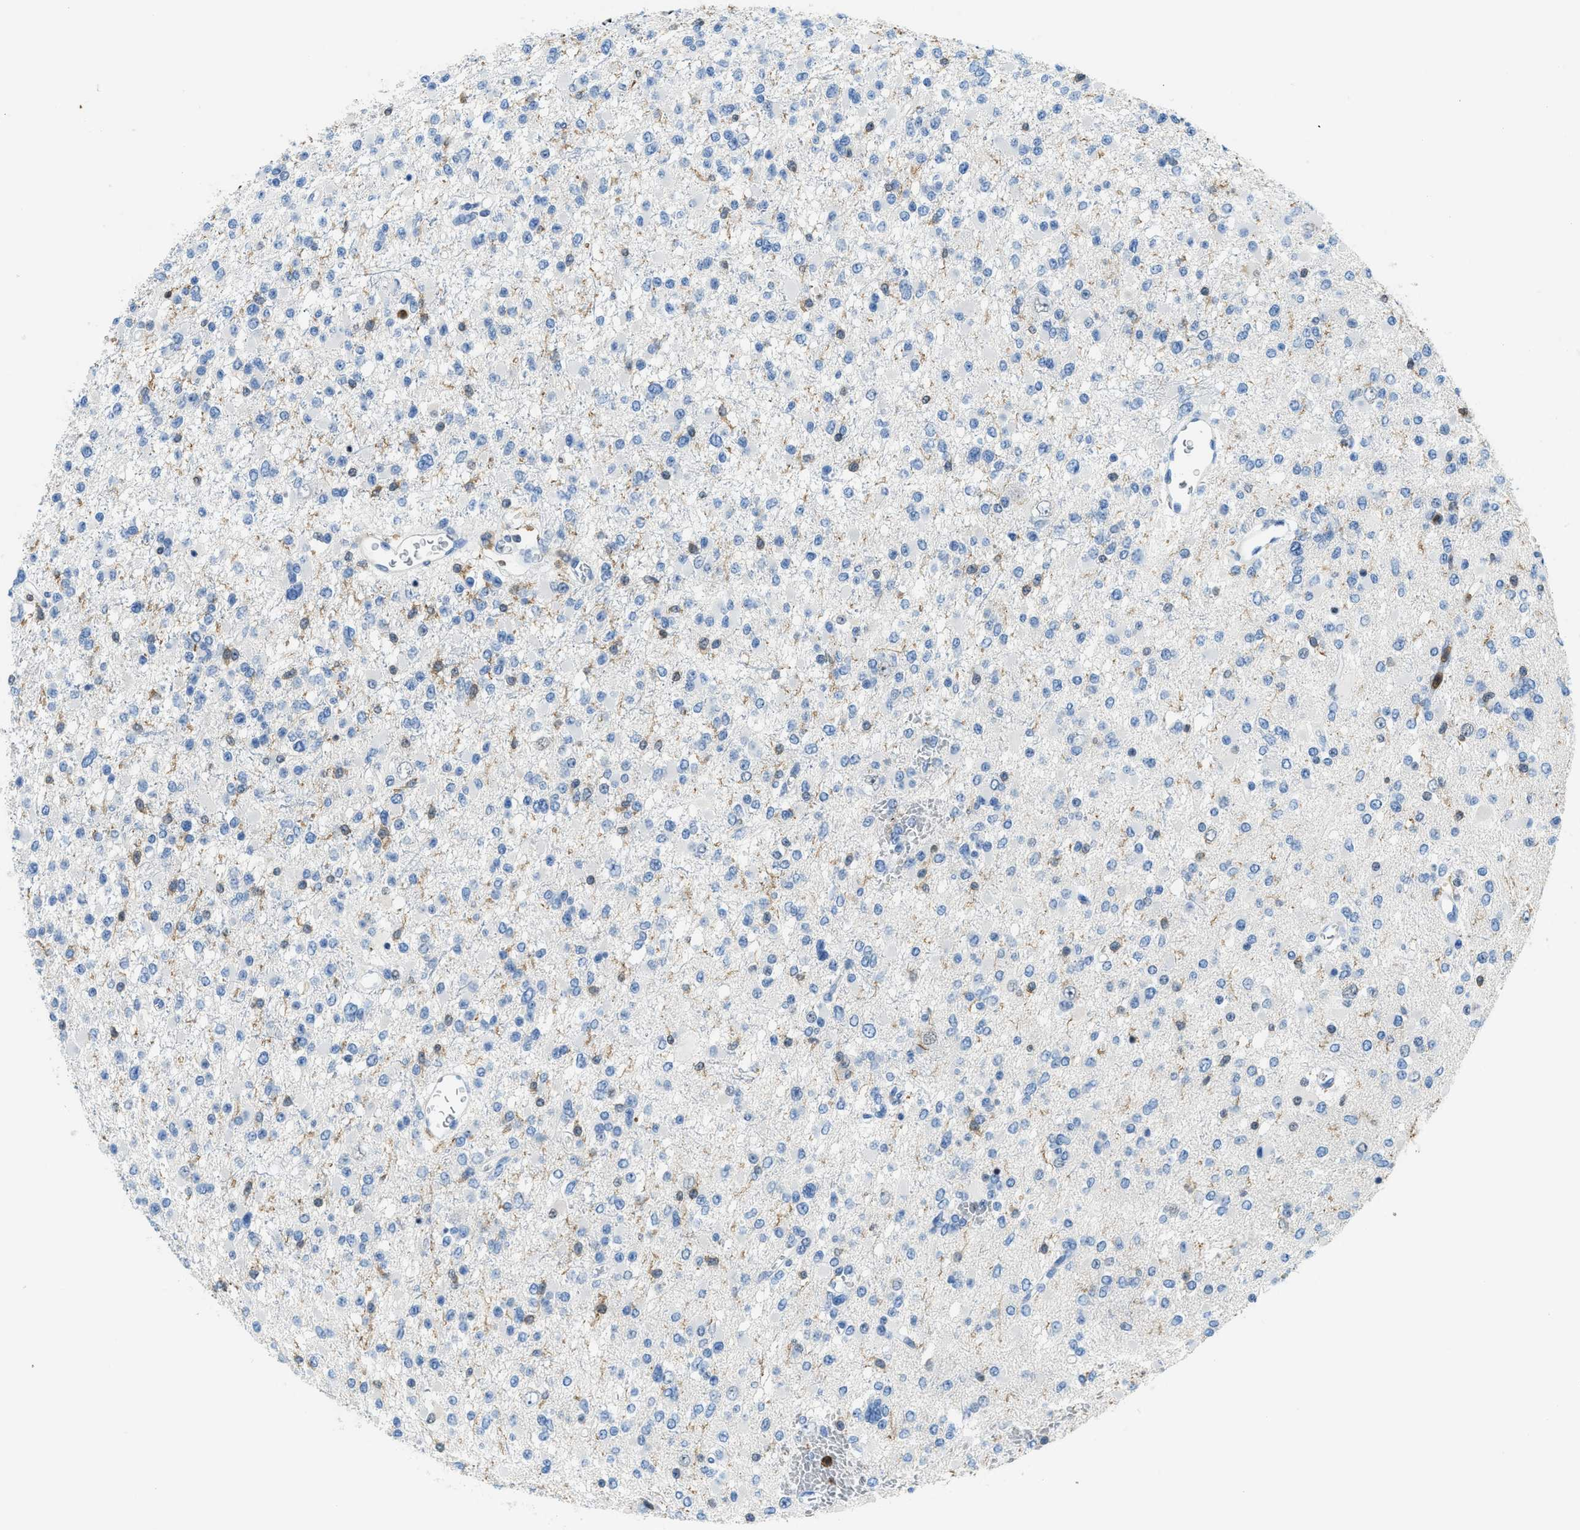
{"staining": {"intensity": "weak", "quantity": "<25%", "location": "cytoplasmic/membranous,nuclear"}, "tissue": "glioma", "cell_type": "Tumor cells", "image_type": "cancer", "snomed": [{"axis": "morphology", "description": "Glioma, malignant, Low grade"}, {"axis": "topography", "description": "Brain"}], "caption": "IHC of malignant low-grade glioma exhibits no positivity in tumor cells.", "gene": "FAM151A", "patient": {"sex": "female", "age": 22}}